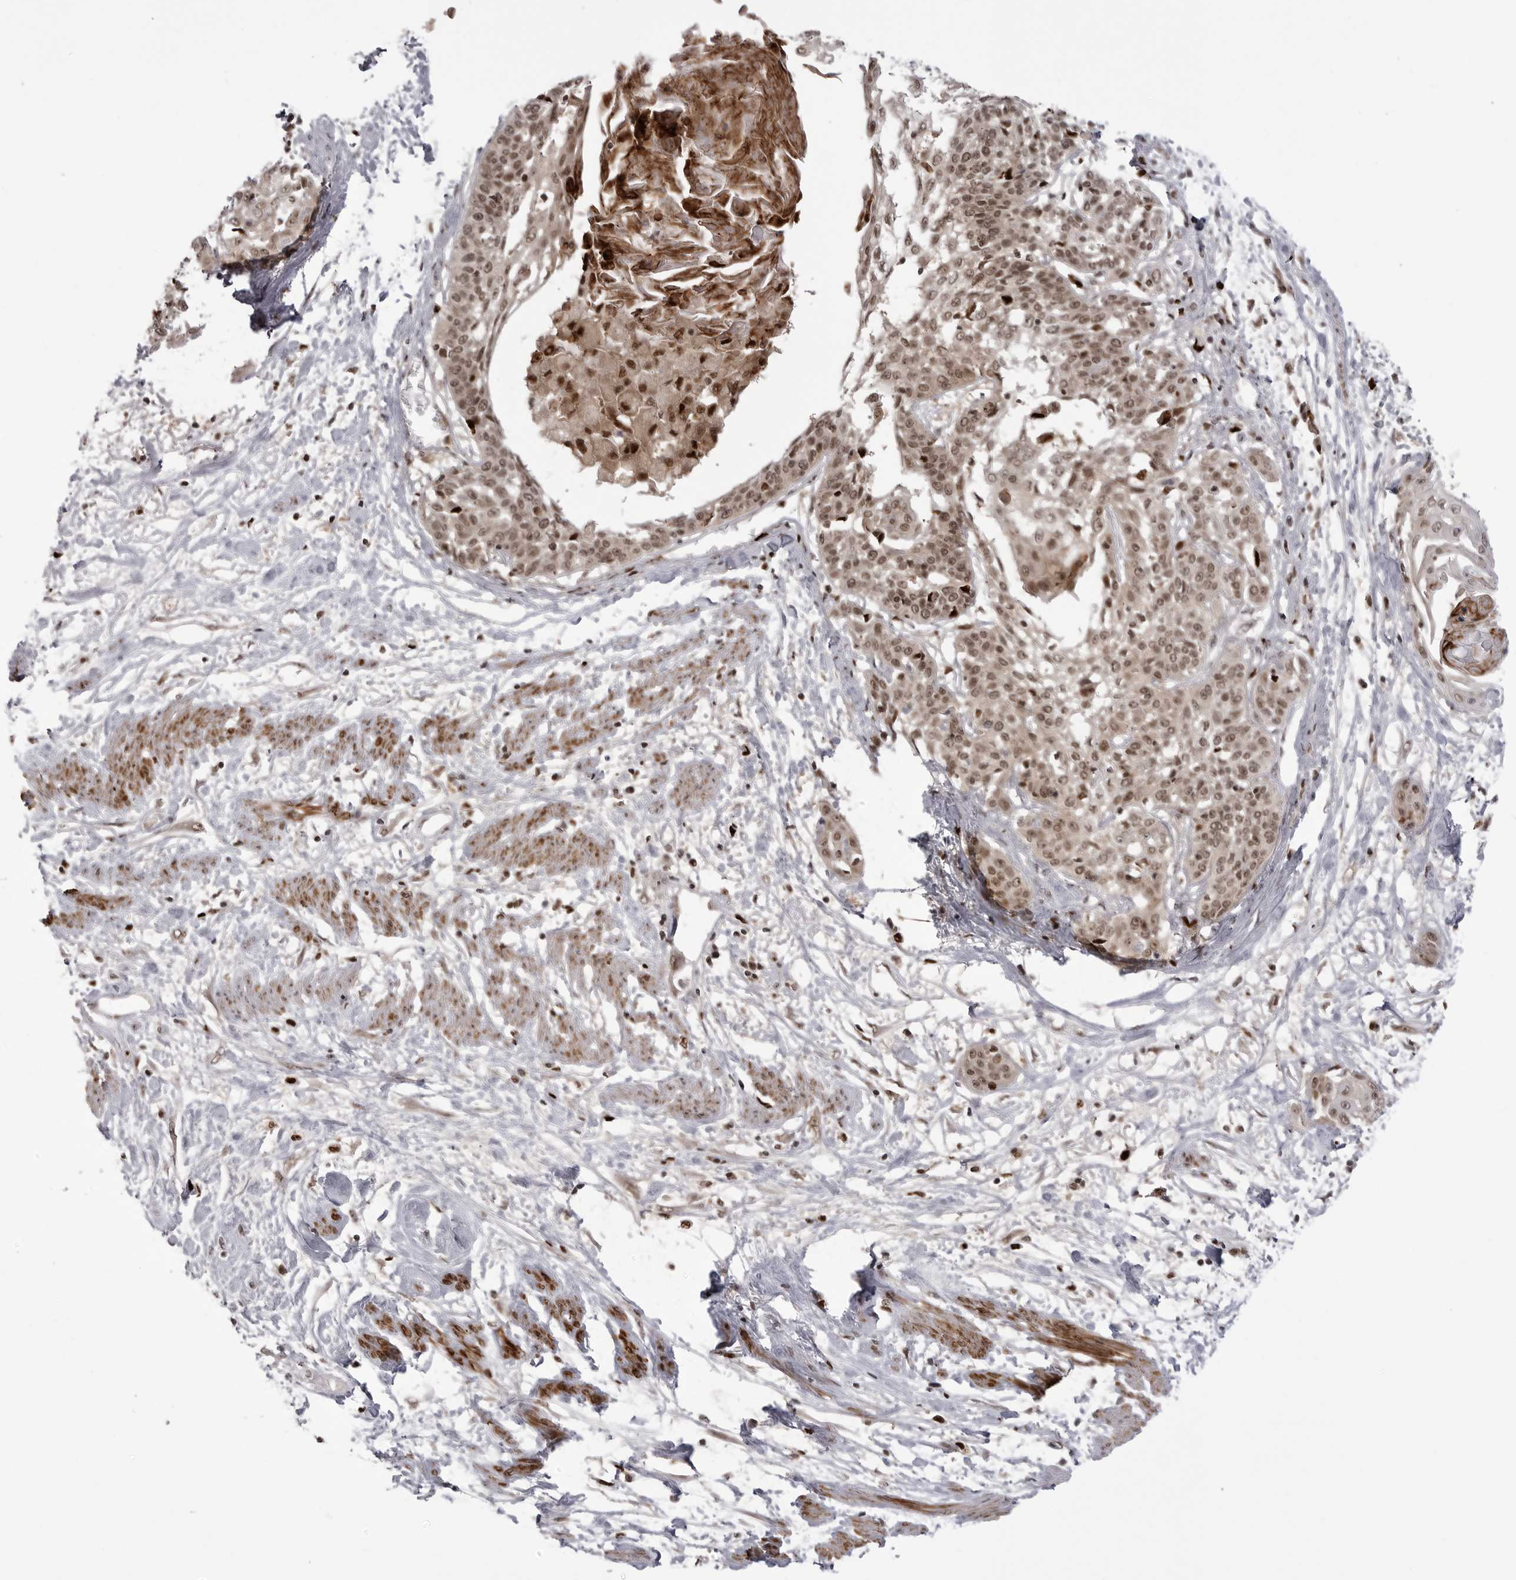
{"staining": {"intensity": "moderate", "quantity": ">75%", "location": "cytoplasmic/membranous,nuclear"}, "tissue": "cervical cancer", "cell_type": "Tumor cells", "image_type": "cancer", "snomed": [{"axis": "morphology", "description": "Squamous cell carcinoma, NOS"}, {"axis": "topography", "description": "Cervix"}], "caption": "The immunohistochemical stain labels moderate cytoplasmic/membranous and nuclear positivity in tumor cells of squamous cell carcinoma (cervical) tissue. (Stains: DAB (3,3'-diaminobenzidine) in brown, nuclei in blue, Microscopy: brightfield microscopy at high magnification).", "gene": "PTK2B", "patient": {"sex": "female", "age": 57}}